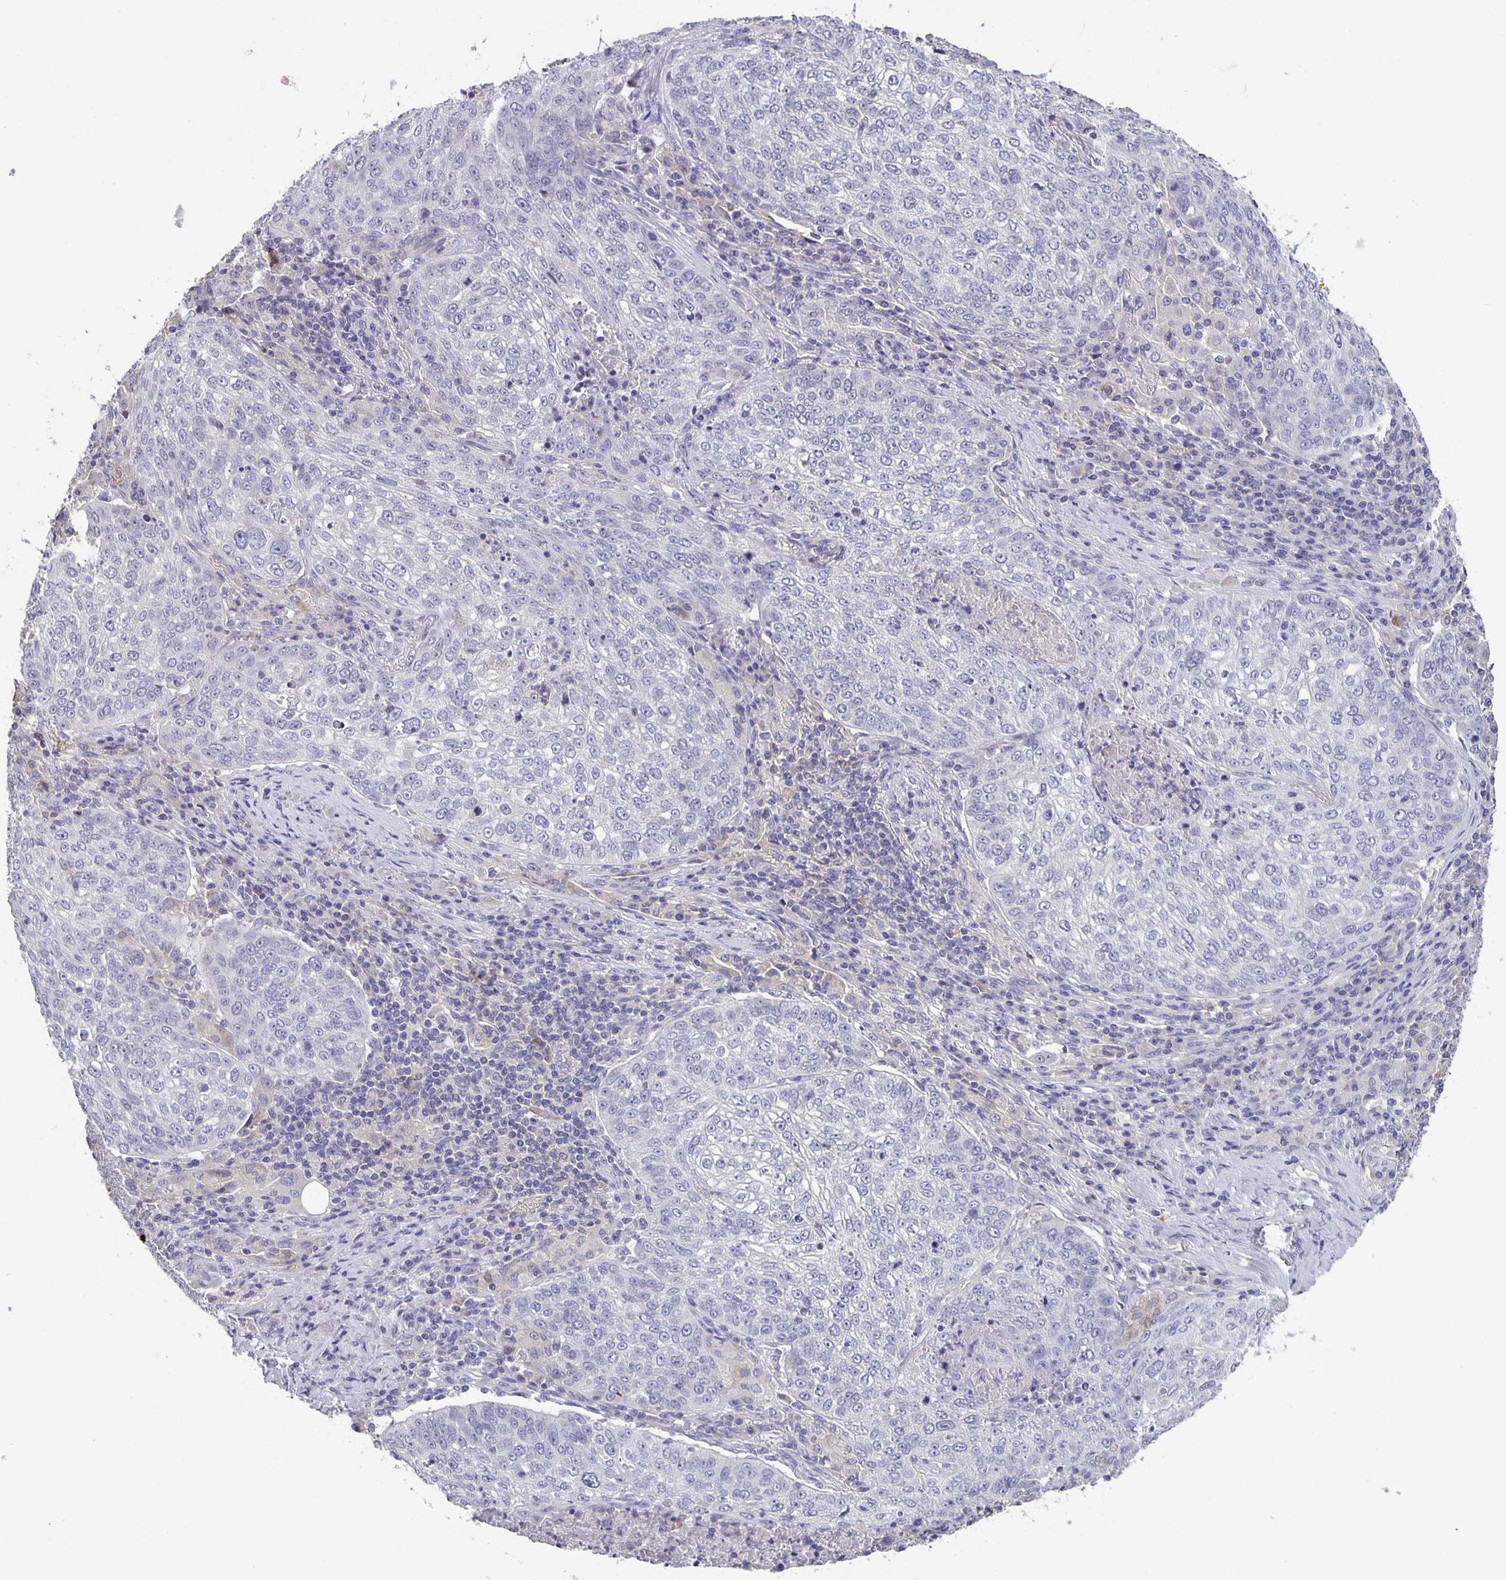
{"staining": {"intensity": "negative", "quantity": "none", "location": "none"}, "tissue": "lung cancer", "cell_type": "Tumor cells", "image_type": "cancer", "snomed": [{"axis": "morphology", "description": "Squamous cell carcinoma, NOS"}, {"axis": "topography", "description": "Lung"}], "caption": "A high-resolution histopathology image shows IHC staining of squamous cell carcinoma (lung), which reveals no significant positivity in tumor cells.", "gene": "GDF15", "patient": {"sex": "male", "age": 63}}